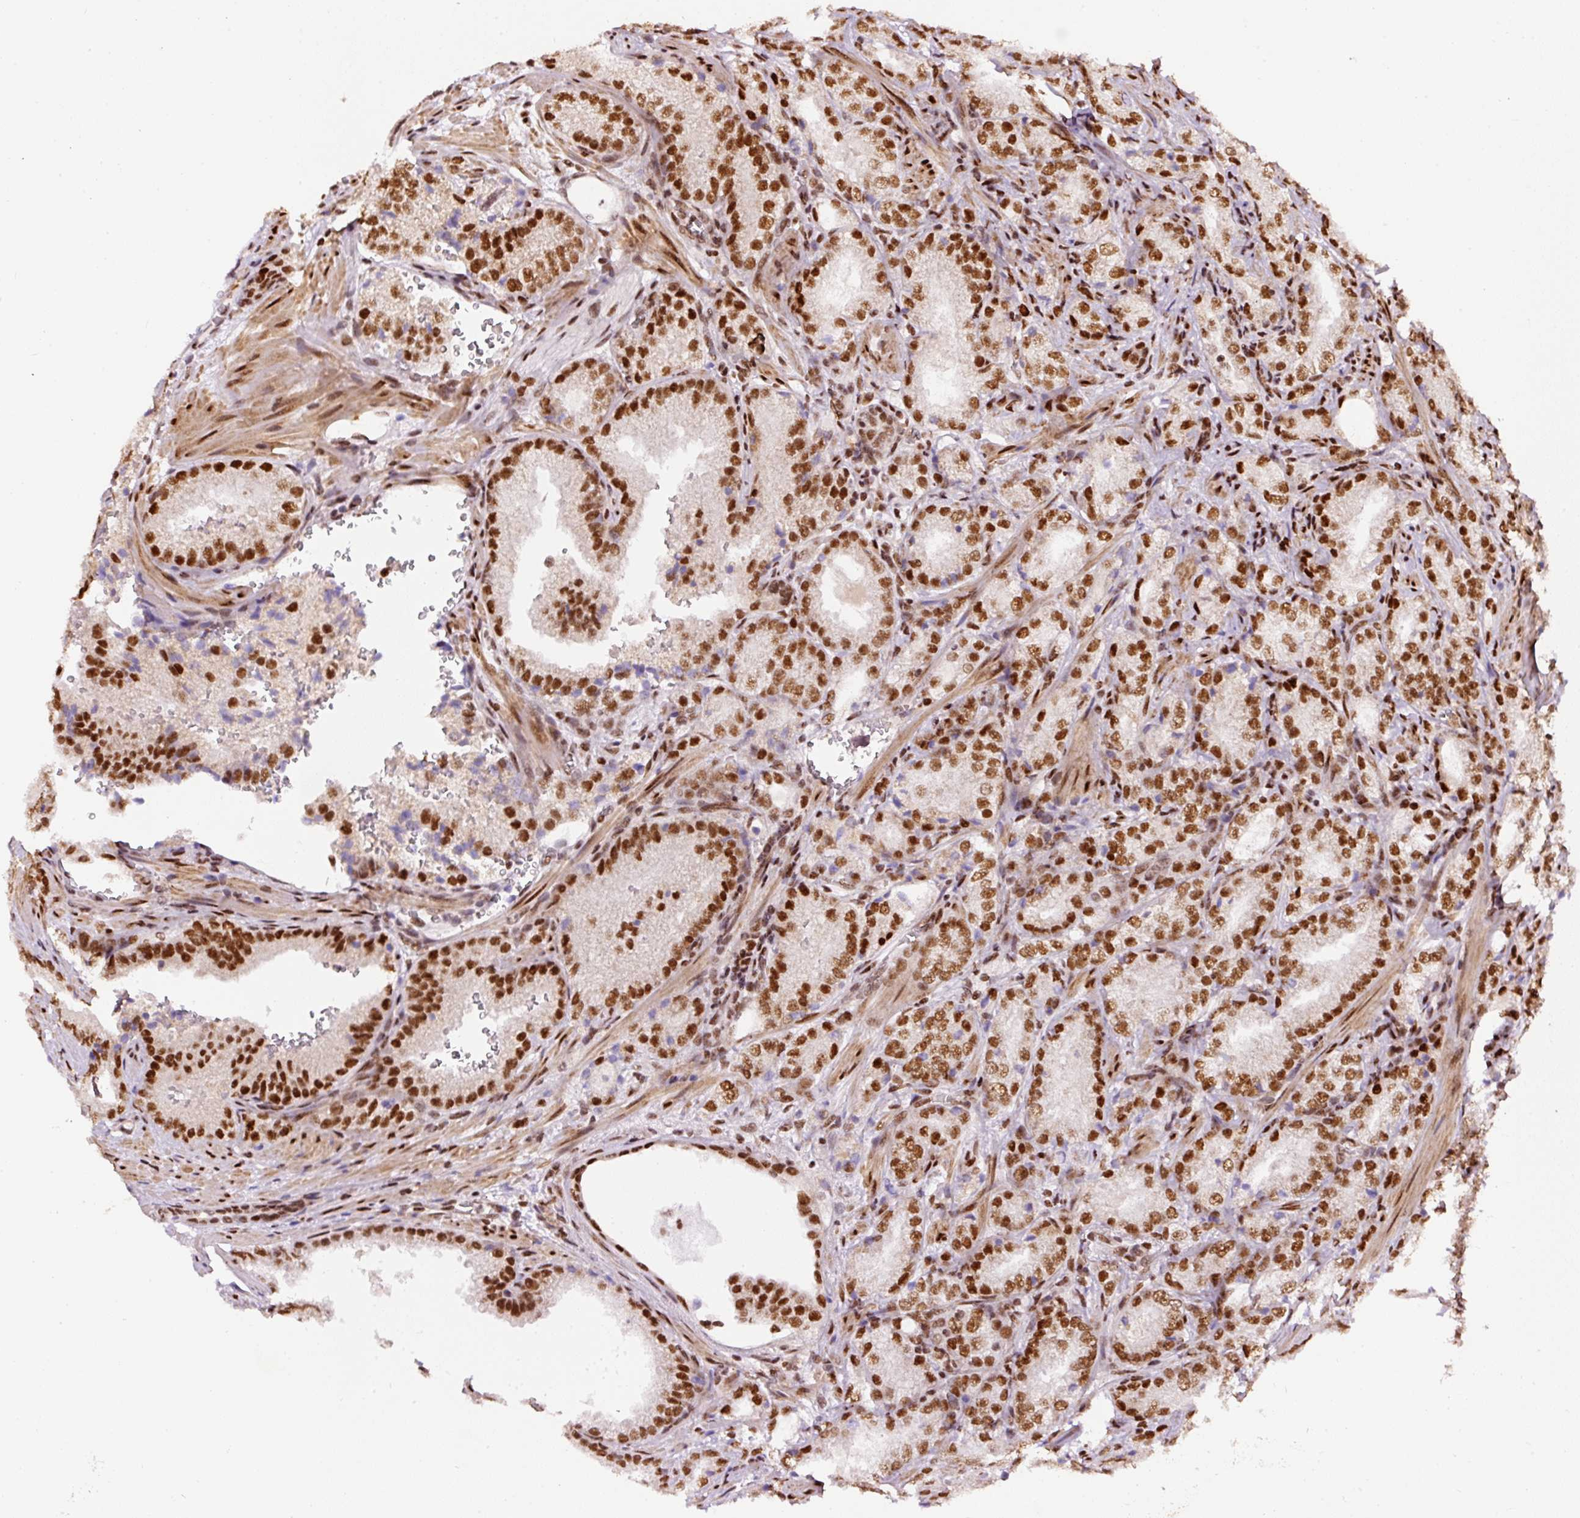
{"staining": {"intensity": "strong", "quantity": ">75%", "location": "nuclear"}, "tissue": "prostate cancer", "cell_type": "Tumor cells", "image_type": "cancer", "snomed": [{"axis": "morphology", "description": "Adenocarcinoma, High grade"}, {"axis": "topography", "description": "Prostate"}], "caption": "Immunohistochemistry (IHC) photomicrograph of neoplastic tissue: human prostate cancer stained using IHC shows high levels of strong protein expression localized specifically in the nuclear of tumor cells, appearing as a nuclear brown color.", "gene": "HNRNPC", "patient": {"sex": "male", "age": 63}}